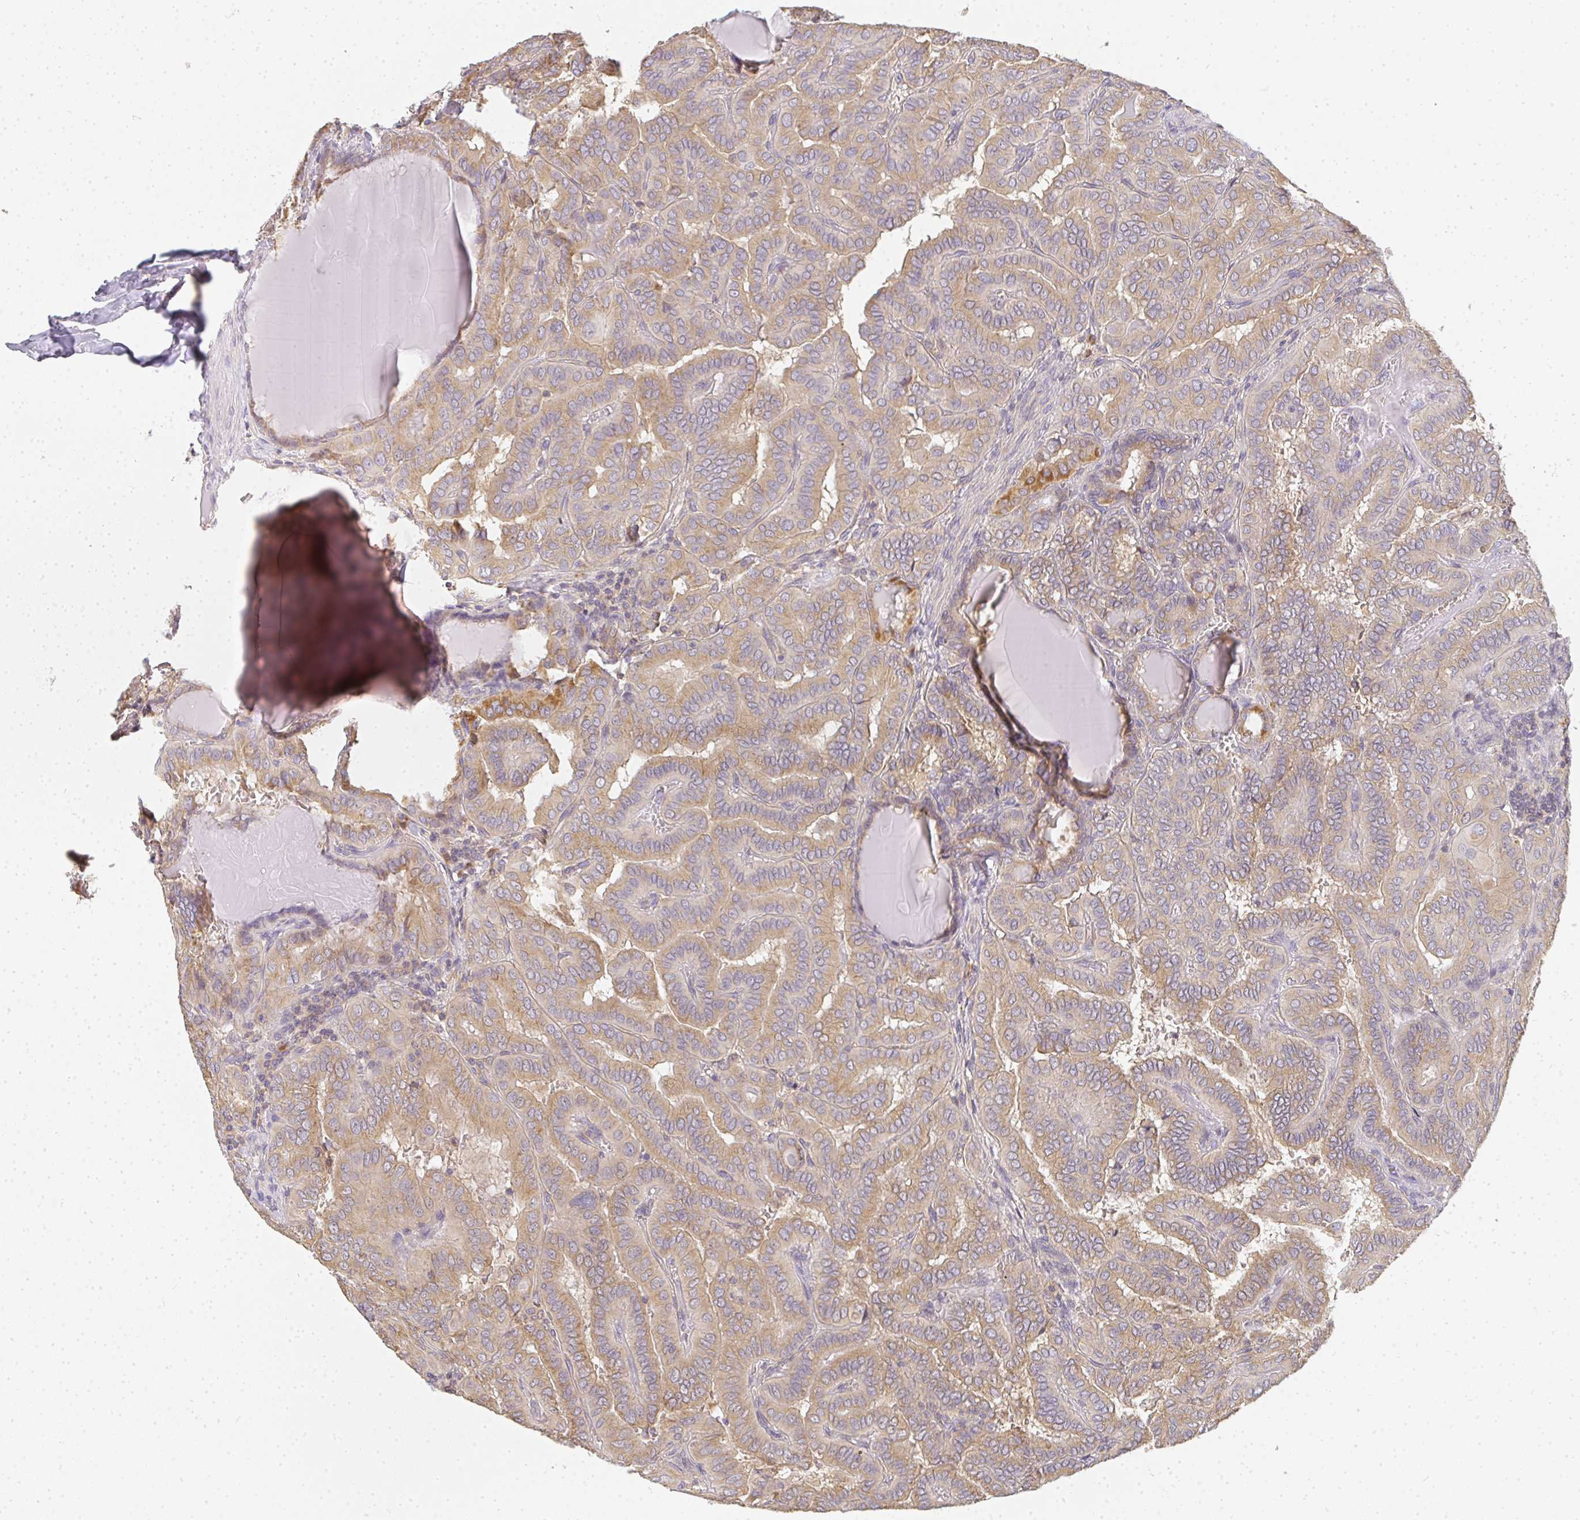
{"staining": {"intensity": "moderate", "quantity": ">75%", "location": "cytoplasmic/membranous"}, "tissue": "thyroid cancer", "cell_type": "Tumor cells", "image_type": "cancer", "snomed": [{"axis": "morphology", "description": "Papillary adenocarcinoma, NOS"}, {"axis": "topography", "description": "Thyroid gland"}], "caption": "This is an image of immunohistochemistry staining of thyroid cancer (papillary adenocarcinoma), which shows moderate staining in the cytoplasmic/membranous of tumor cells.", "gene": "SLC35B3", "patient": {"sex": "female", "age": 46}}